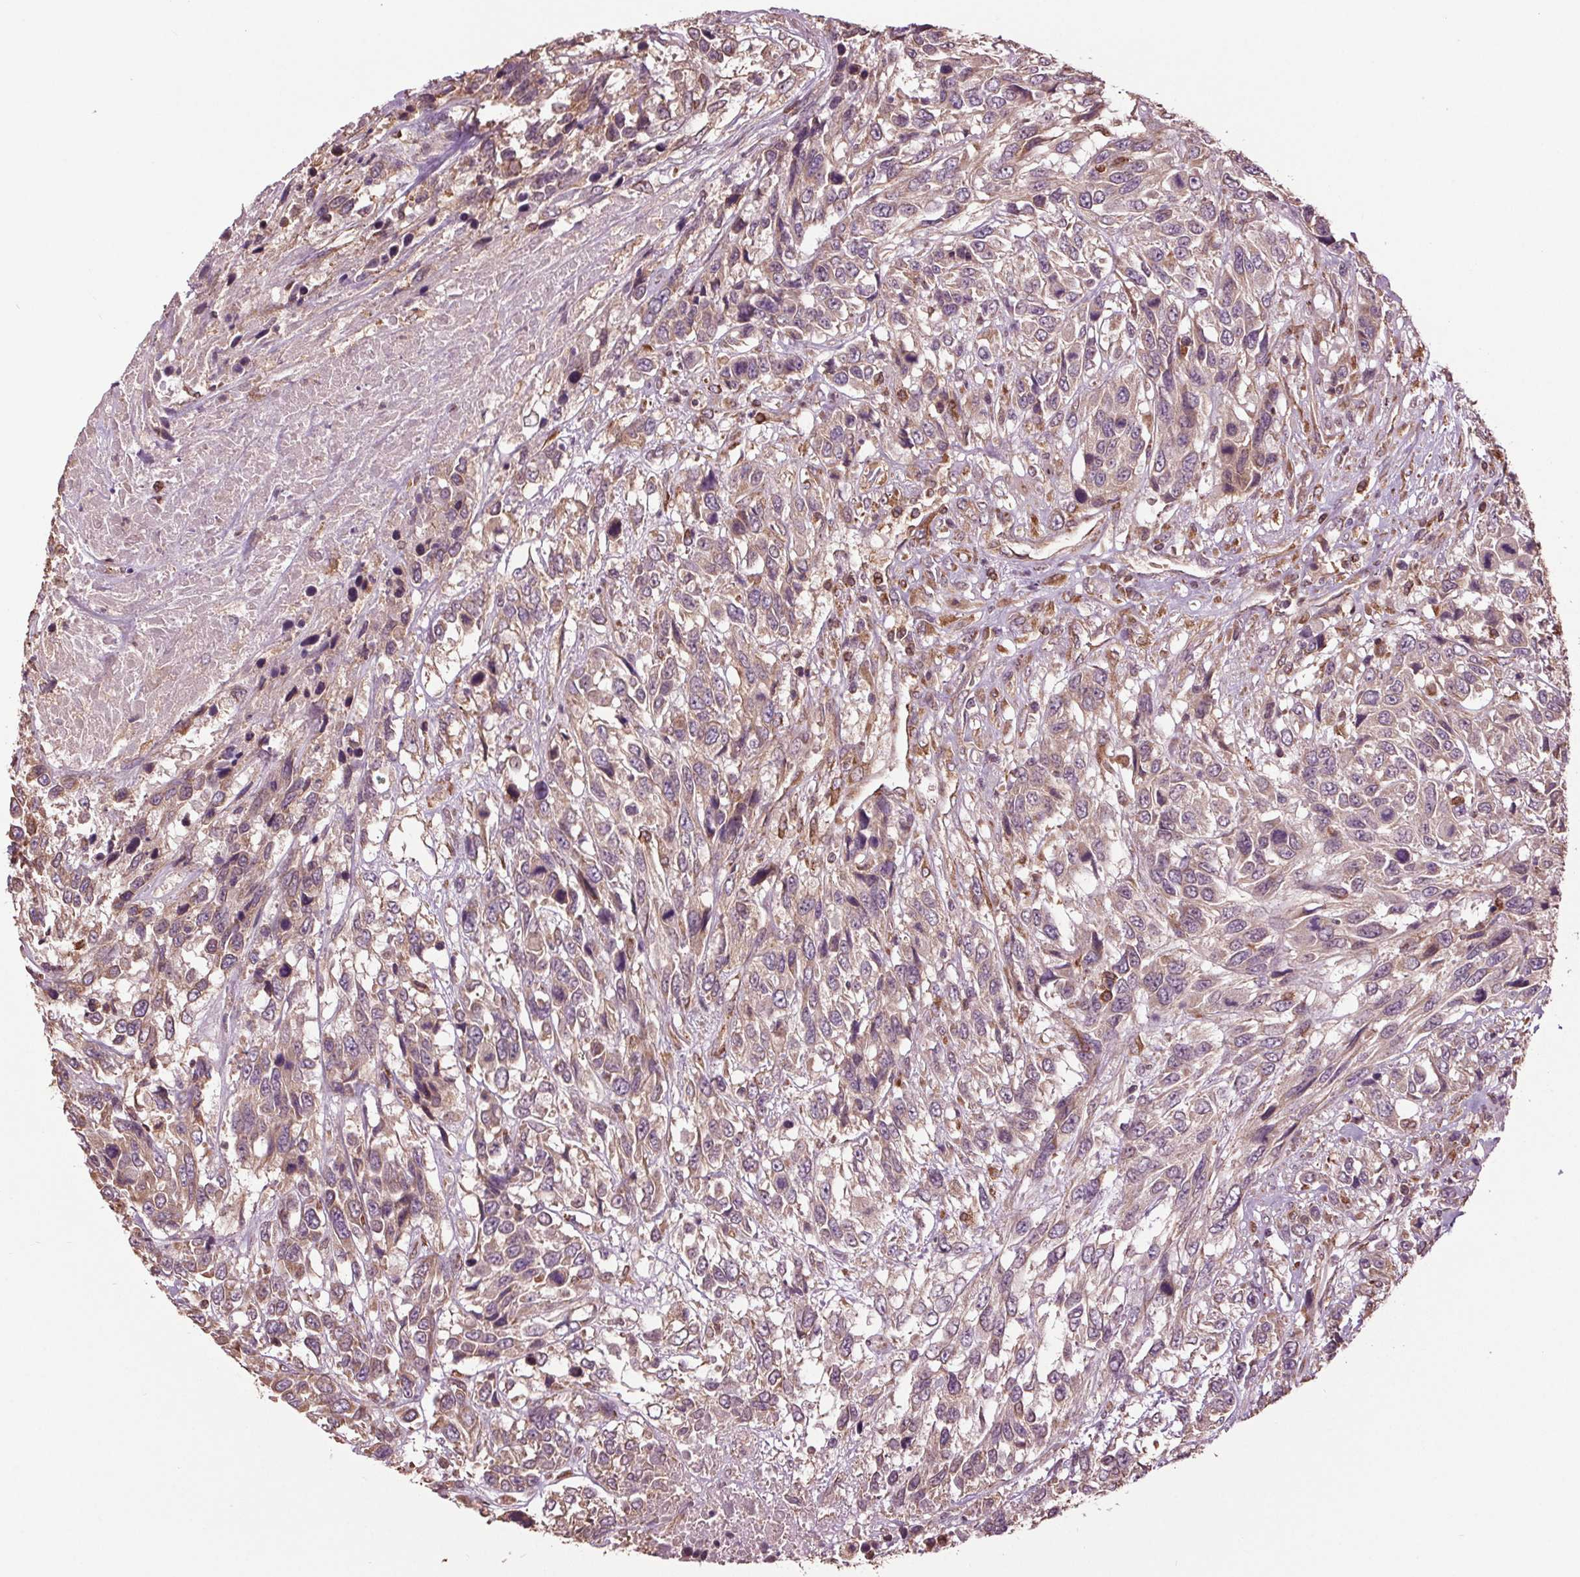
{"staining": {"intensity": "weak", "quantity": "<25%", "location": "cytoplasmic/membranous"}, "tissue": "urothelial cancer", "cell_type": "Tumor cells", "image_type": "cancer", "snomed": [{"axis": "morphology", "description": "Urothelial carcinoma, High grade"}, {"axis": "topography", "description": "Urinary bladder"}], "caption": "Urothelial cancer was stained to show a protein in brown. There is no significant expression in tumor cells.", "gene": "RNPEP", "patient": {"sex": "female", "age": 70}}